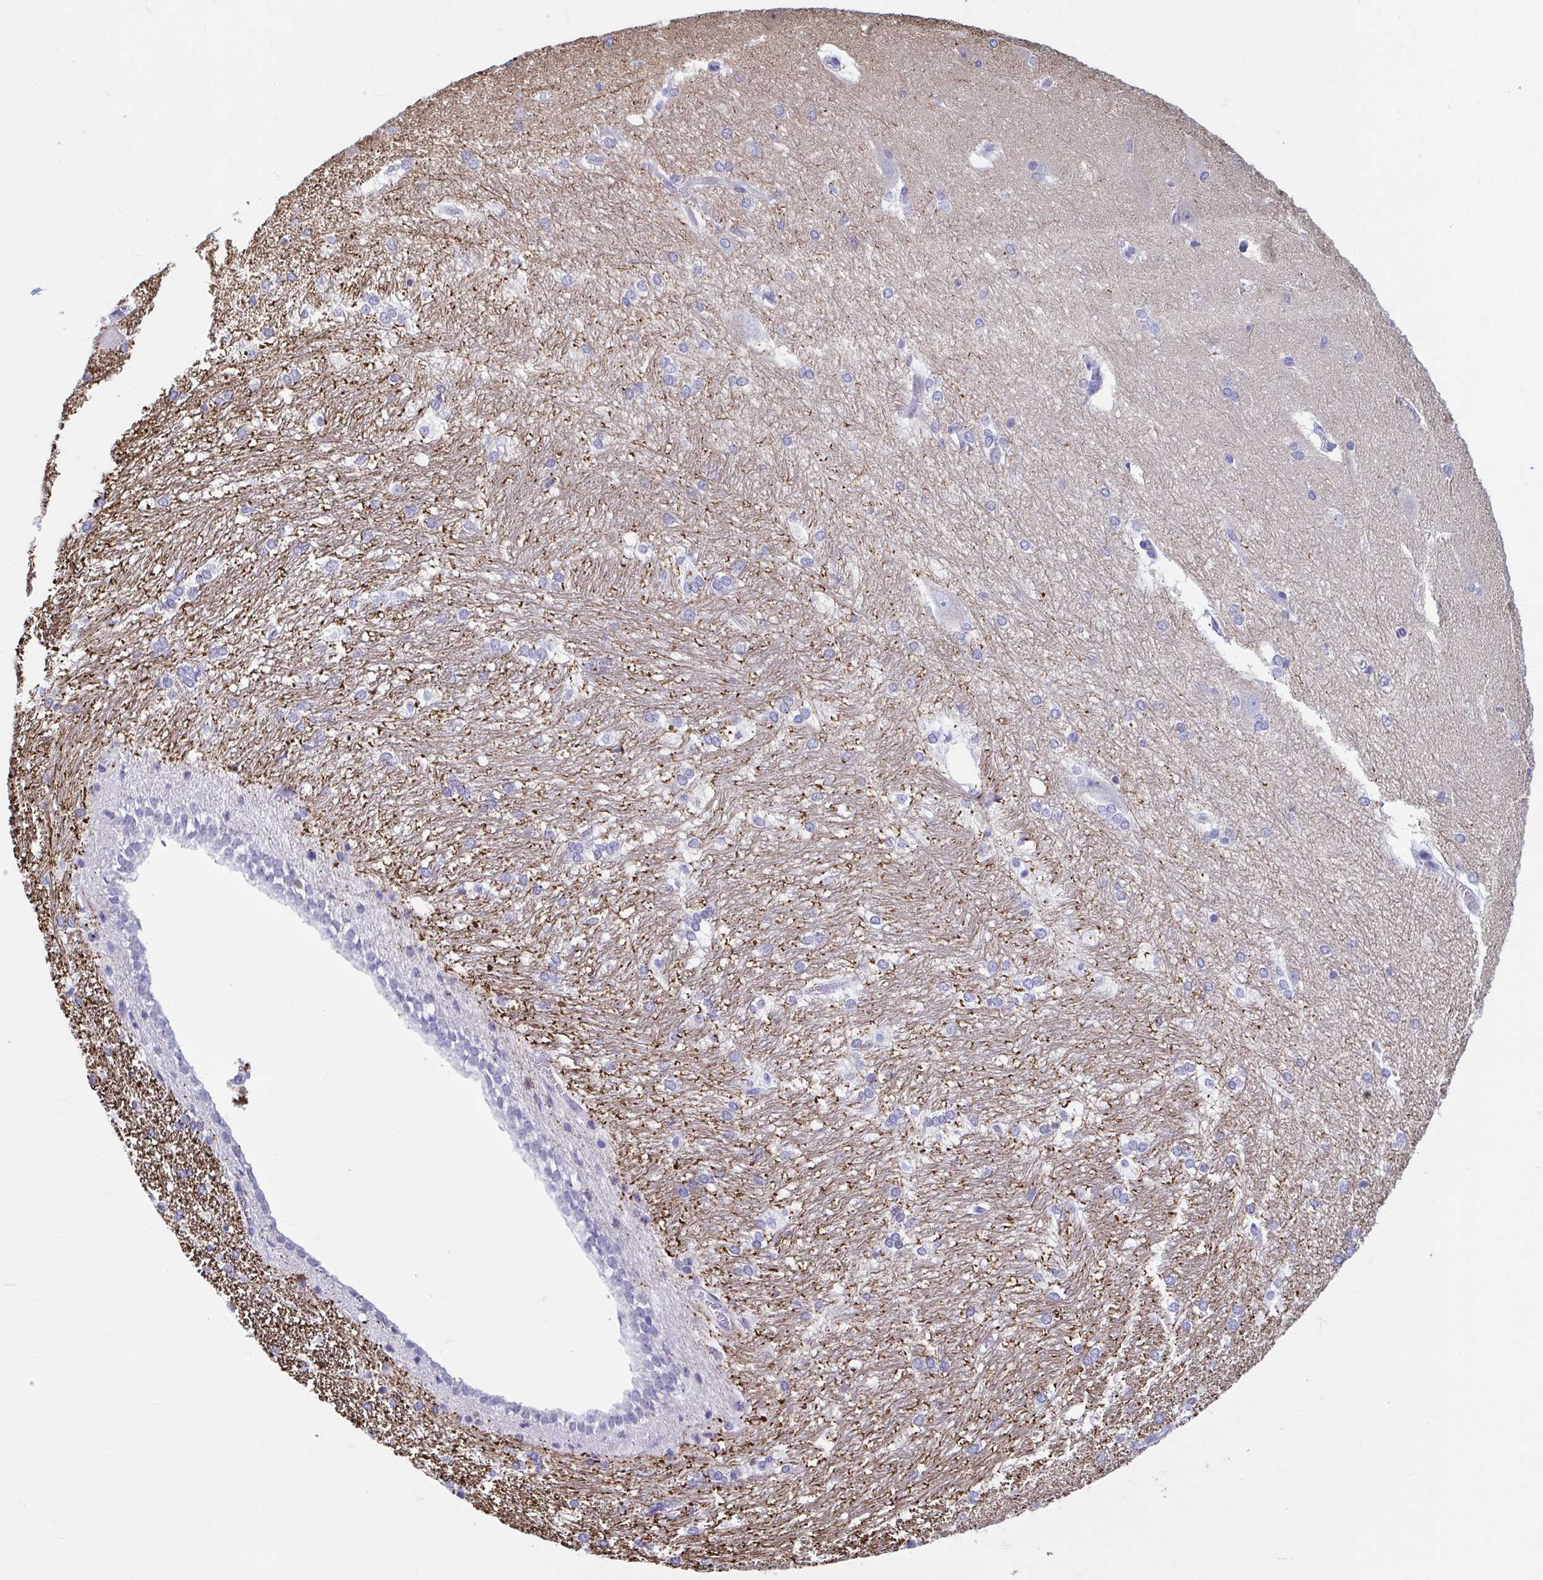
{"staining": {"intensity": "negative", "quantity": "none", "location": "none"}, "tissue": "hippocampus", "cell_type": "Glial cells", "image_type": "normal", "snomed": [{"axis": "morphology", "description": "Normal tissue, NOS"}, {"axis": "topography", "description": "Cerebral cortex"}, {"axis": "topography", "description": "Hippocampus"}], "caption": "Immunohistochemical staining of normal hippocampus reveals no significant expression in glial cells.", "gene": "TCEAL3", "patient": {"sex": "female", "age": 19}}